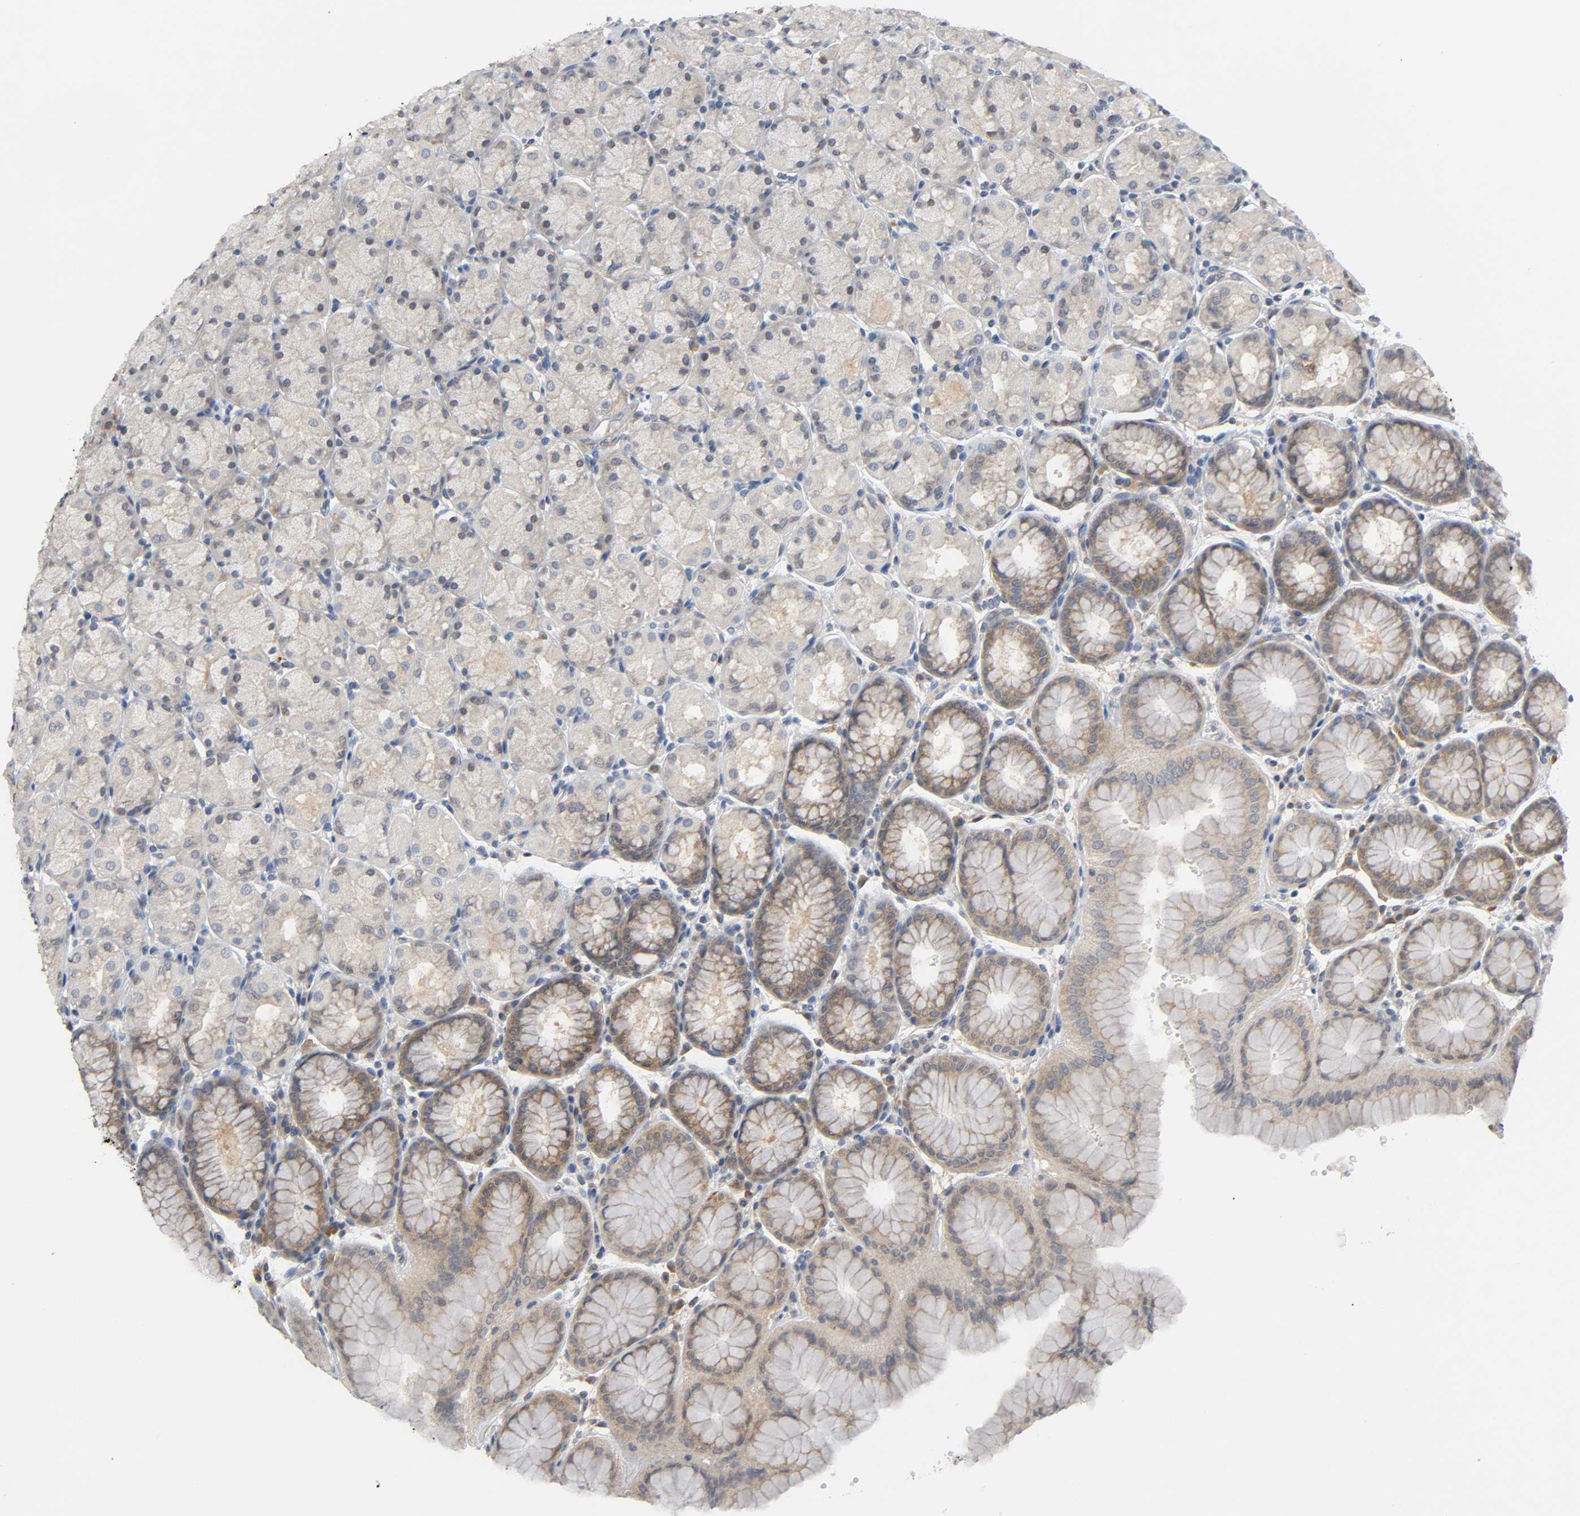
{"staining": {"intensity": "moderate", "quantity": ">75%", "location": "cytoplasmic/membranous,nuclear"}, "tissue": "stomach", "cell_type": "Glandular cells", "image_type": "normal", "snomed": [{"axis": "morphology", "description": "Normal tissue, NOS"}, {"axis": "topography", "description": "Stomach, upper"}, {"axis": "topography", "description": "Stomach"}], "caption": "Glandular cells display moderate cytoplasmic/membranous,nuclear staining in approximately >75% of cells in normal stomach.", "gene": "HDAC6", "patient": {"sex": "male", "age": 76}}